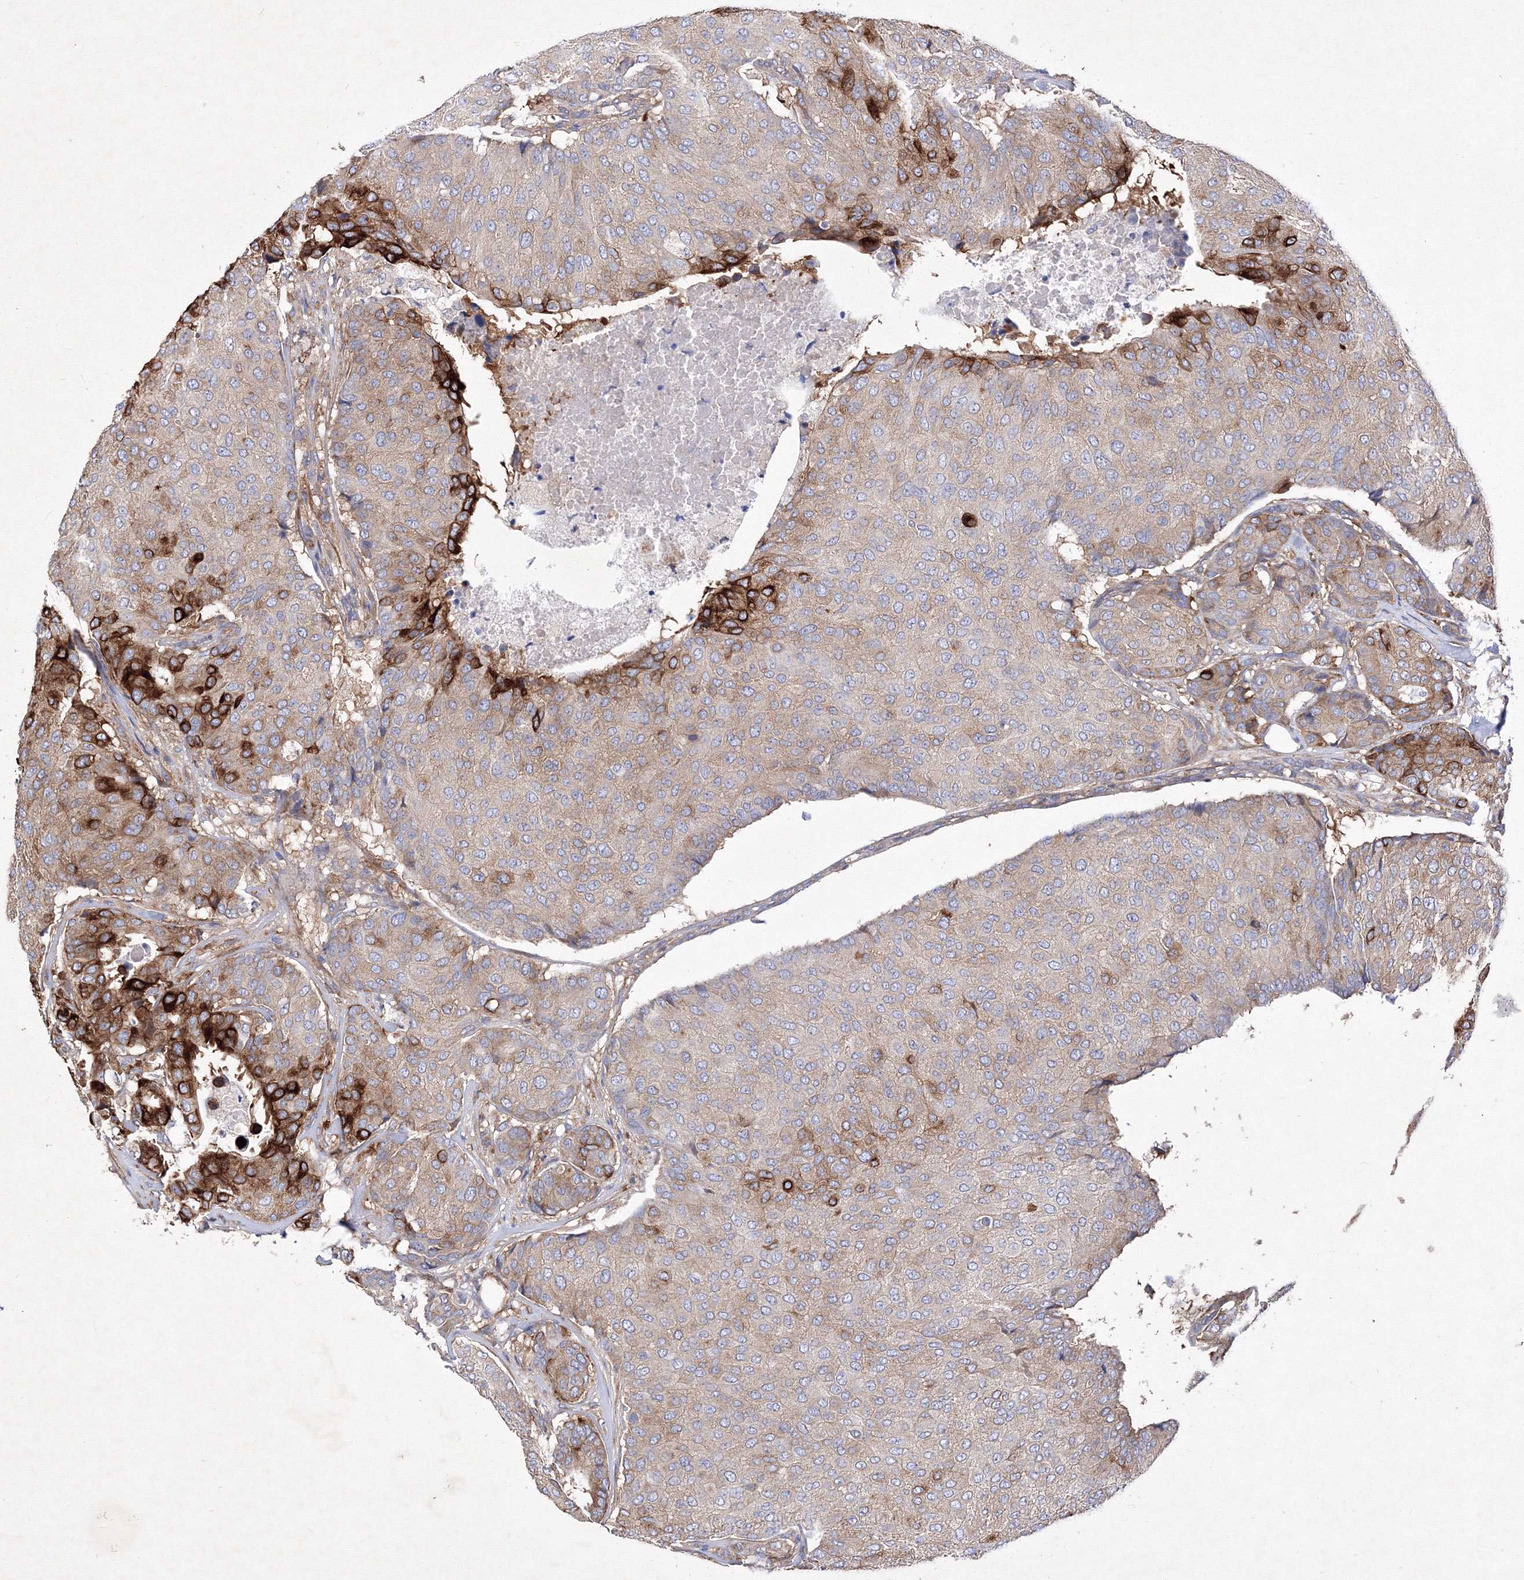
{"staining": {"intensity": "moderate", "quantity": "25%-75%", "location": "cytoplasmic/membranous"}, "tissue": "breast cancer", "cell_type": "Tumor cells", "image_type": "cancer", "snomed": [{"axis": "morphology", "description": "Duct carcinoma"}, {"axis": "topography", "description": "Breast"}], "caption": "IHC histopathology image of breast intraductal carcinoma stained for a protein (brown), which shows medium levels of moderate cytoplasmic/membranous staining in about 25%-75% of tumor cells.", "gene": "SNX18", "patient": {"sex": "female", "age": 75}}